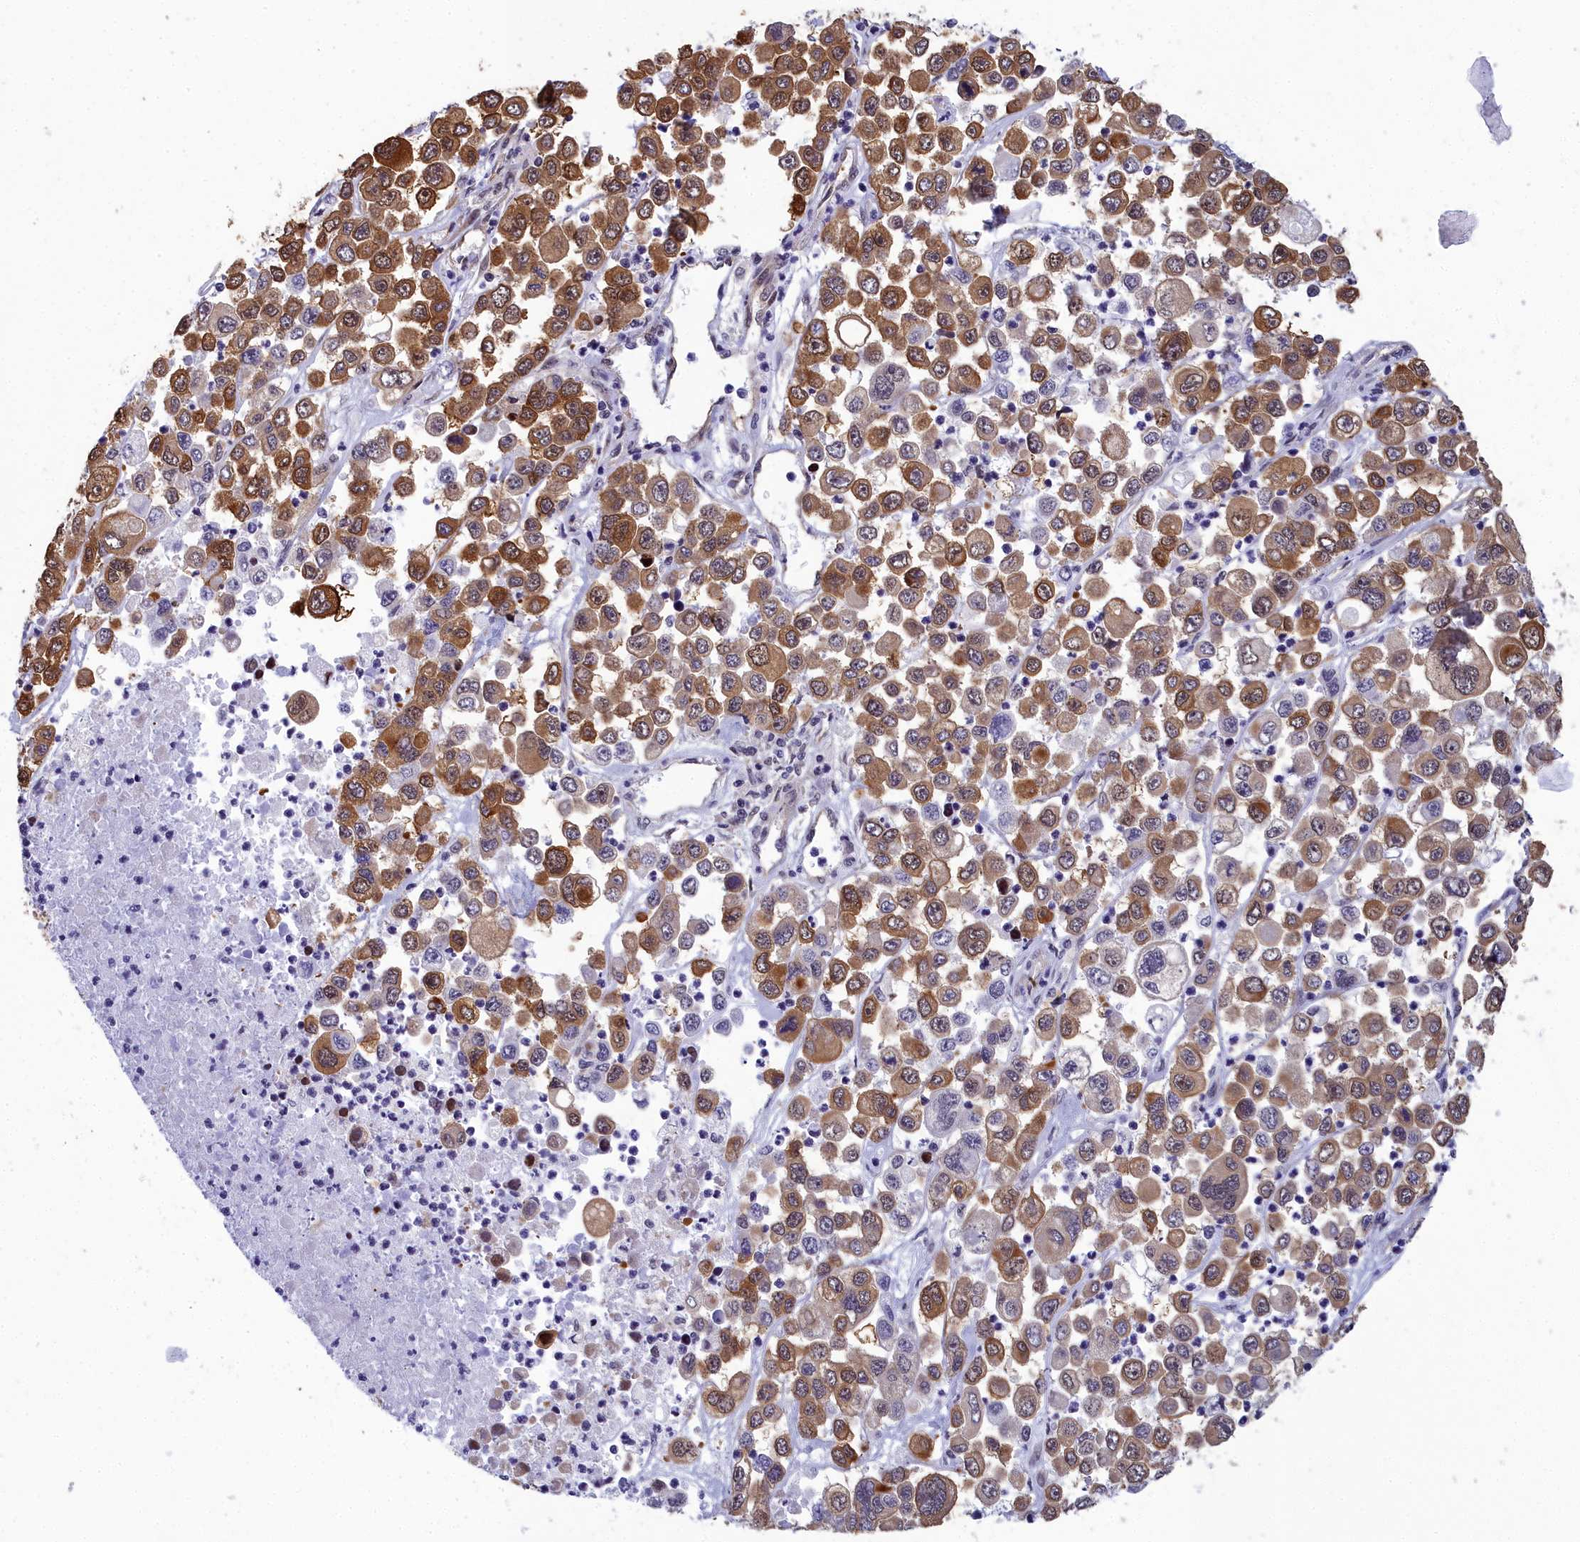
{"staining": {"intensity": "strong", "quantity": ">75%", "location": "cytoplasmic/membranous,nuclear"}, "tissue": "melanoma", "cell_type": "Tumor cells", "image_type": "cancer", "snomed": [{"axis": "morphology", "description": "Malignant melanoma, Metastatic site"}, {"axis": "topography", "description": "Lymph node"}], "caption": "Melanoma stained with a protein marker exhibits strong staining in tumor cells.", "gene": "CCDC97", "patient": {"sex": "female", "age": 54}}